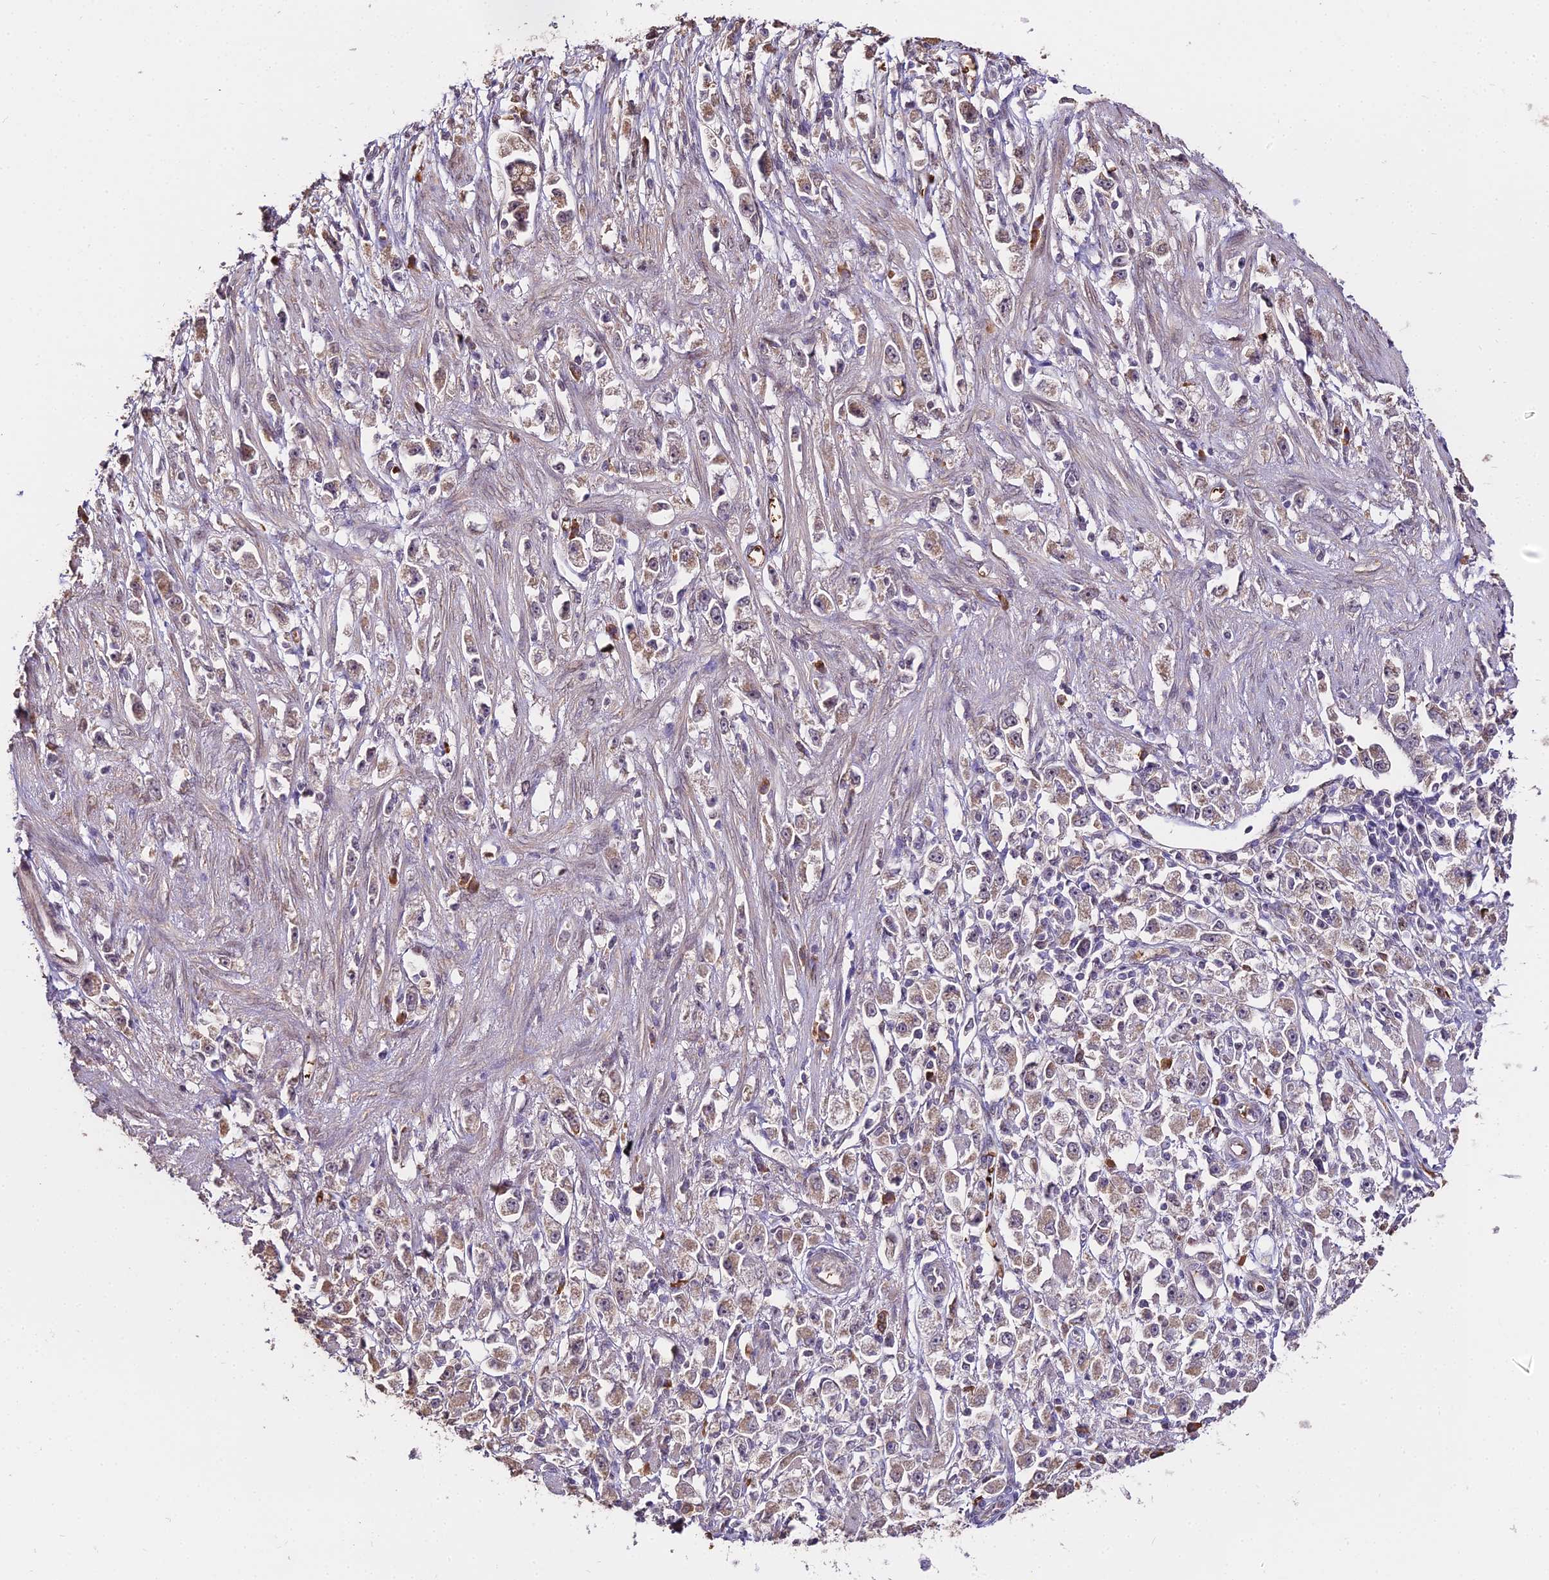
{"staining": {"intensity": "moderate", "quantity": ">75%", "location": "cytoplasmic/membranous"}, "tissue": "stomach cancer", "cell_type": "Tumor cells", "image_type": "cancer", "snomed": [{"axis": "morphology", "description": "Adenocarcinoma, NOS"}, {"axis": "topography", "description": "Stomach"}], "caption": "Stomach adenocarcinoma was stained to show a protein in brown. There is medium levels of moderate cytoplasmic/membranous staining in about >75% of tumor cells.", "gene": "ZDBF2", "patient": {"sex": "female", "age": 59}}